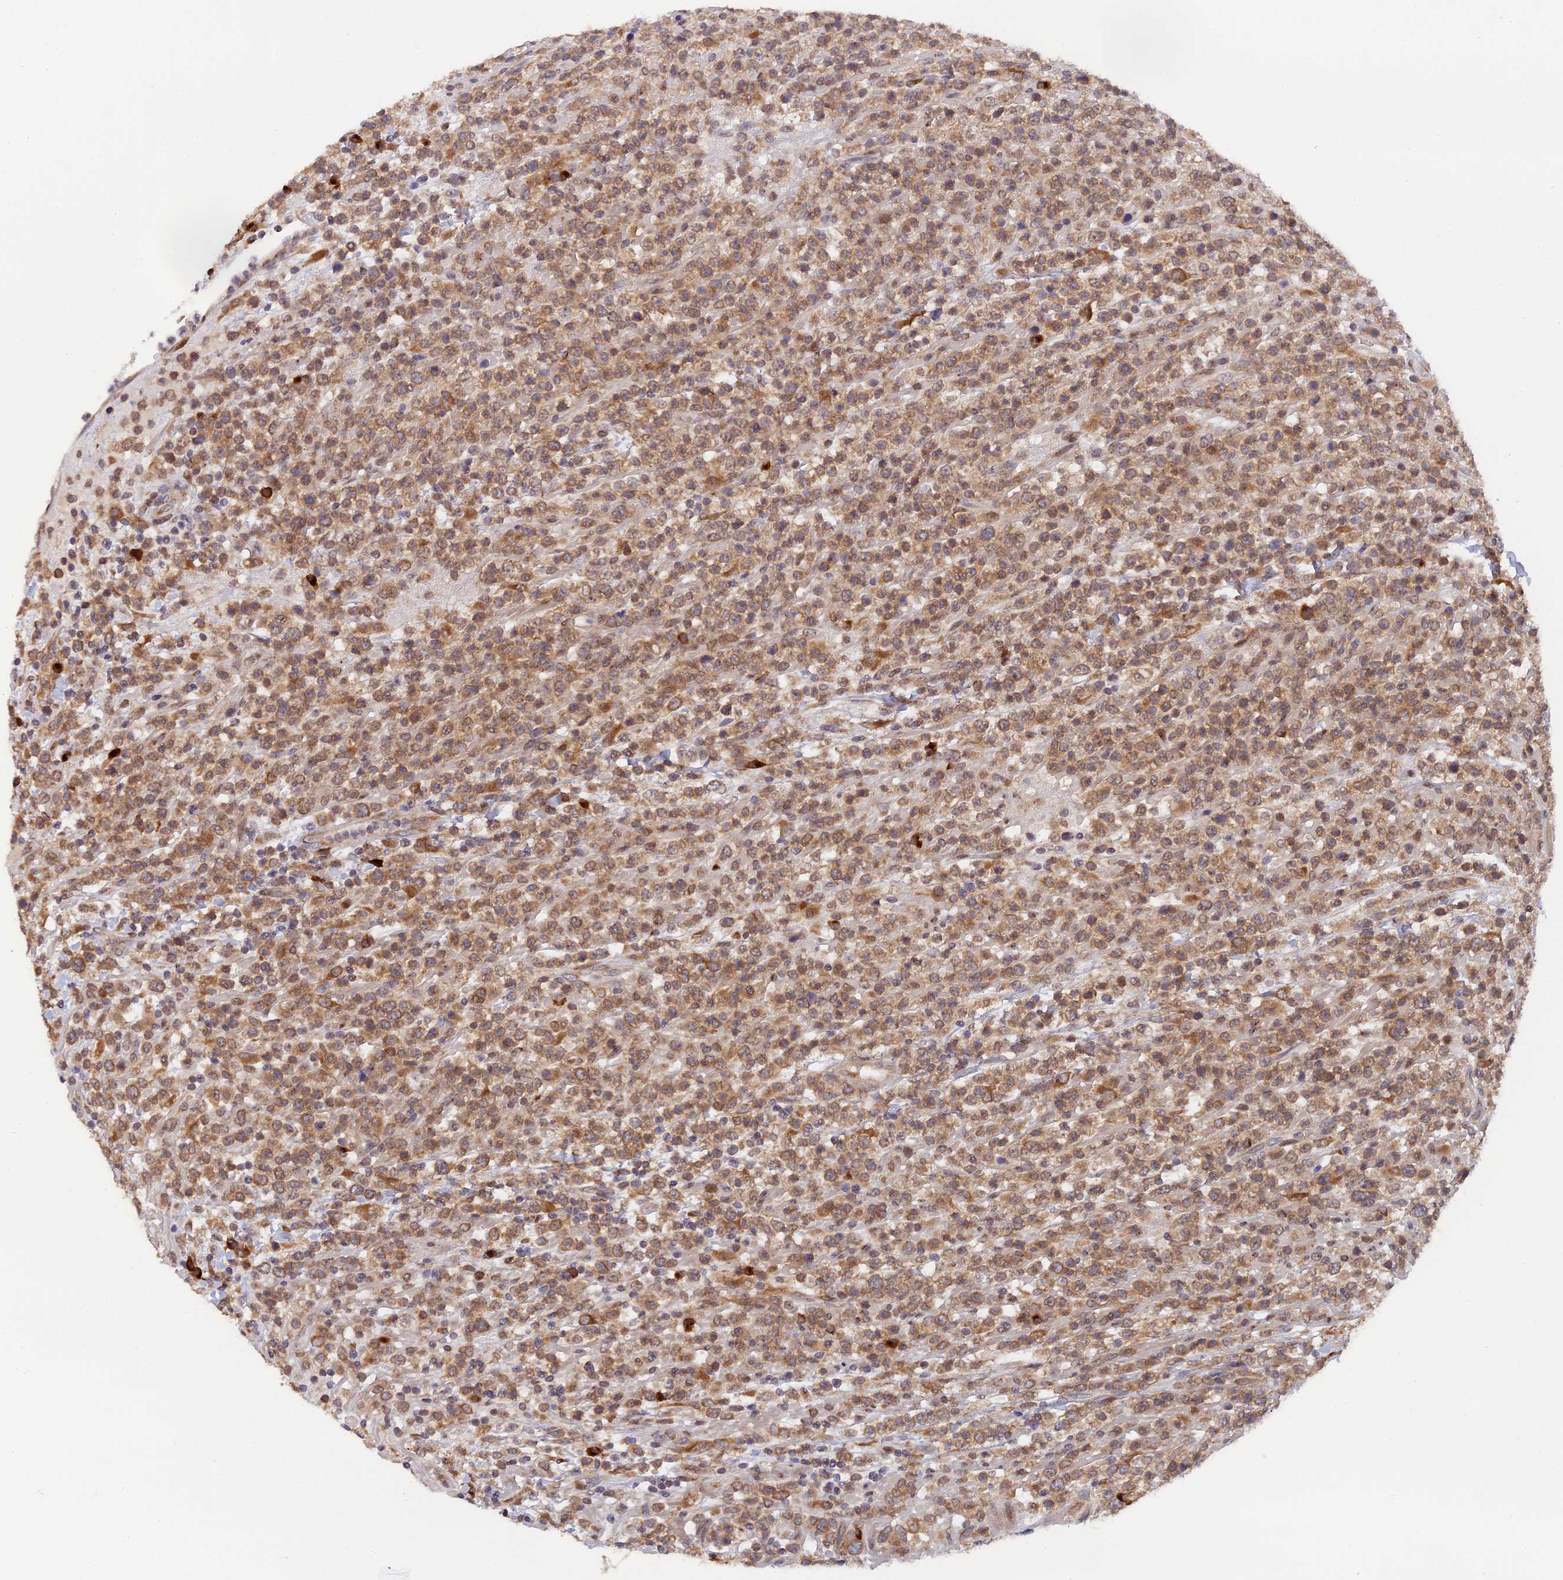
{"staining": {"intensity": "moderate", "quantity": ">75%", "location": "cytoplasmic/membranous"}, "tissue": "lymphoma", "cell_type": "Tumor cells", "image_type": "cancer", "snomed": [{"axis": "morphology", "description": "Malignant lymphoma, non-Hodgkin's type, High grade"}, {"axis": "topography", "description": "Colon"}], "caption": "Human lymphoma stained for a protein (brown) displays moderate cytoplasmic/membranous positive expression in approximately >75% of tumor cells.", "gene": "SNX17", "patient": {"sex": "female", "age": 53}}